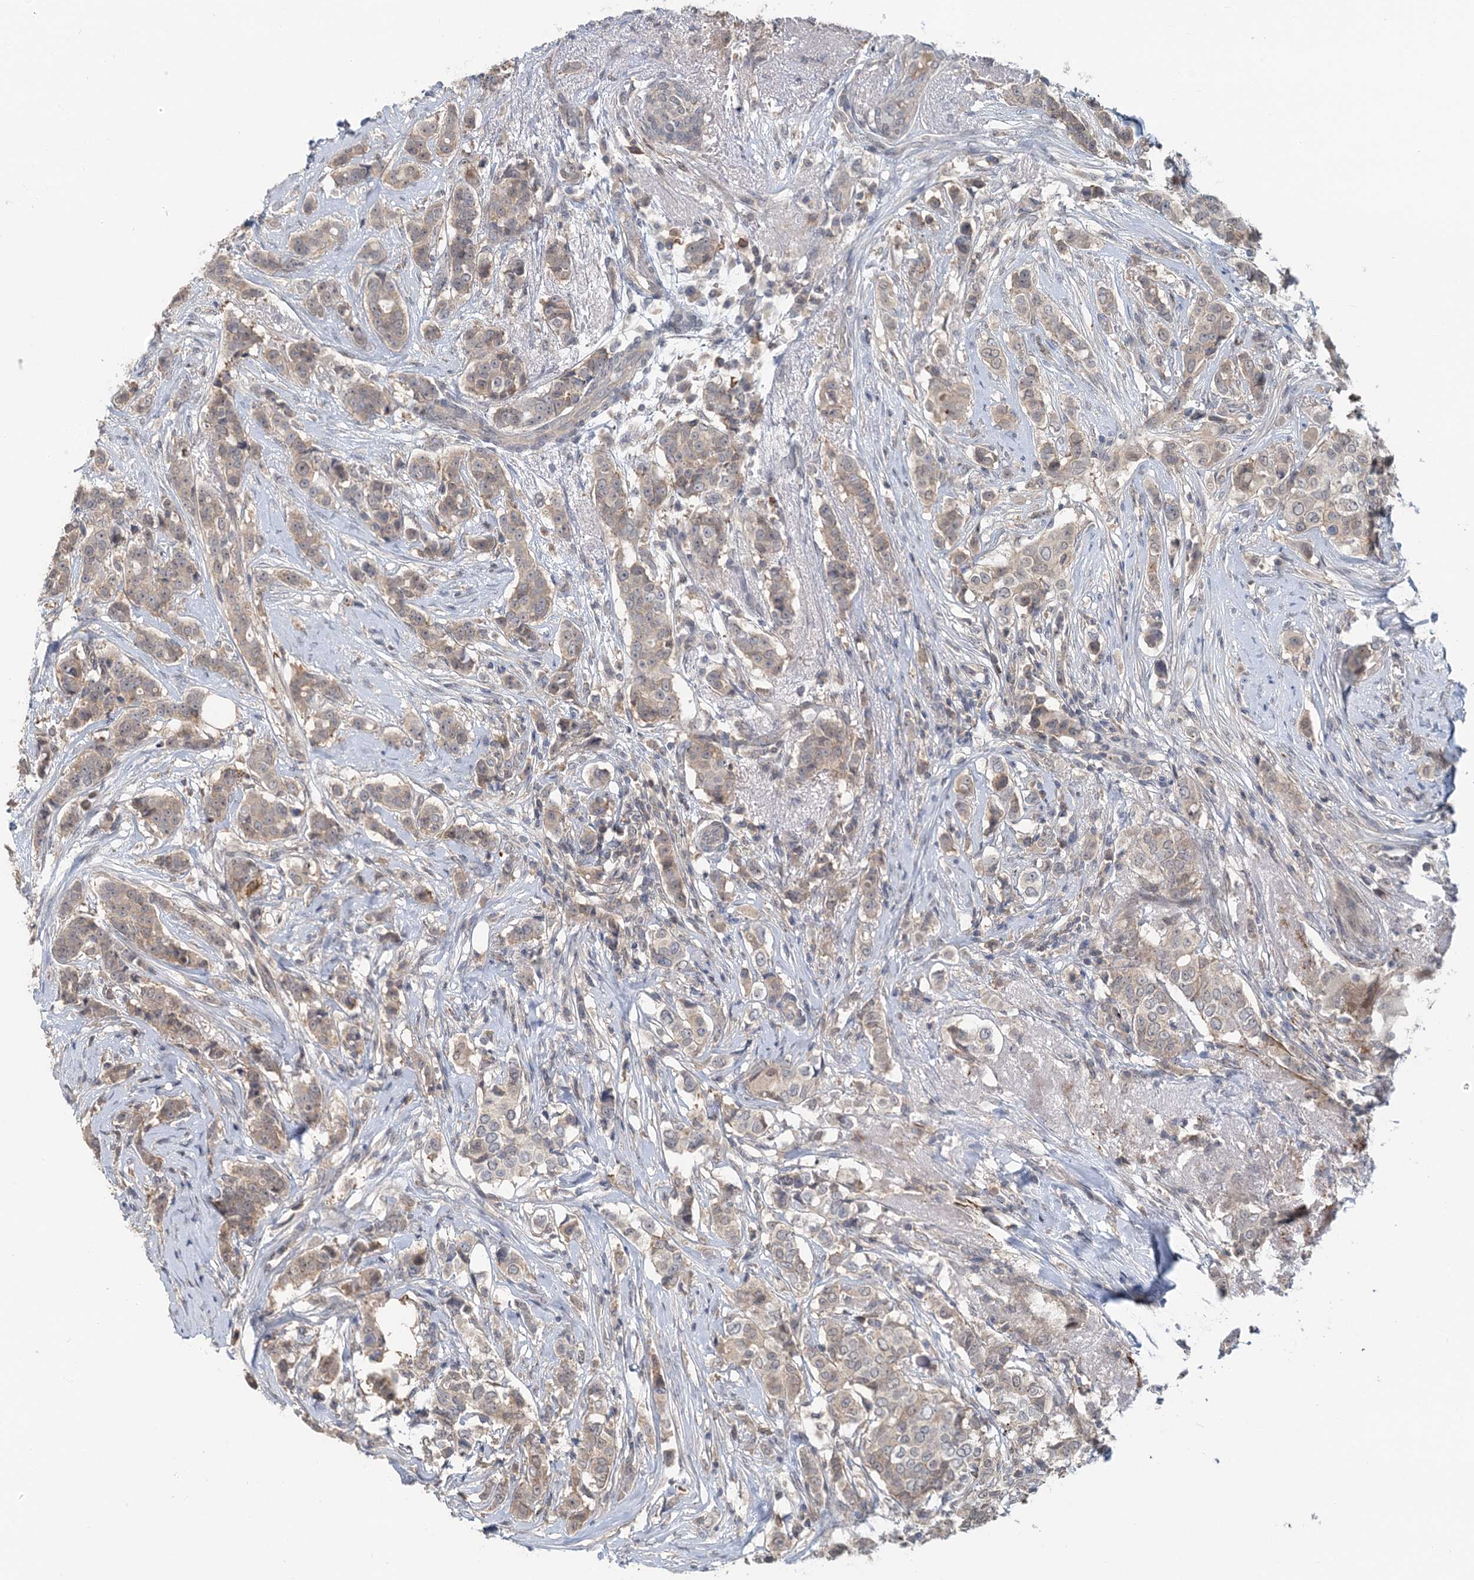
{"staining": {"intensity": "negative", "quantity": "none", "location": "none"}, "tissue": "breast cancer", "cell_type": "Tumor cells", "image_type": "cancer", "snomed": [{"axis": "morphology", "description": "Lobular carcinoma"}, {"axis": "topography", "description": "Breast"}], "caption": "An image of human lobular carcinoma (breast) is negative for staining in tumor cells.", "gene": "RNF25", "patient": {"sex": "female", "age": 51}}